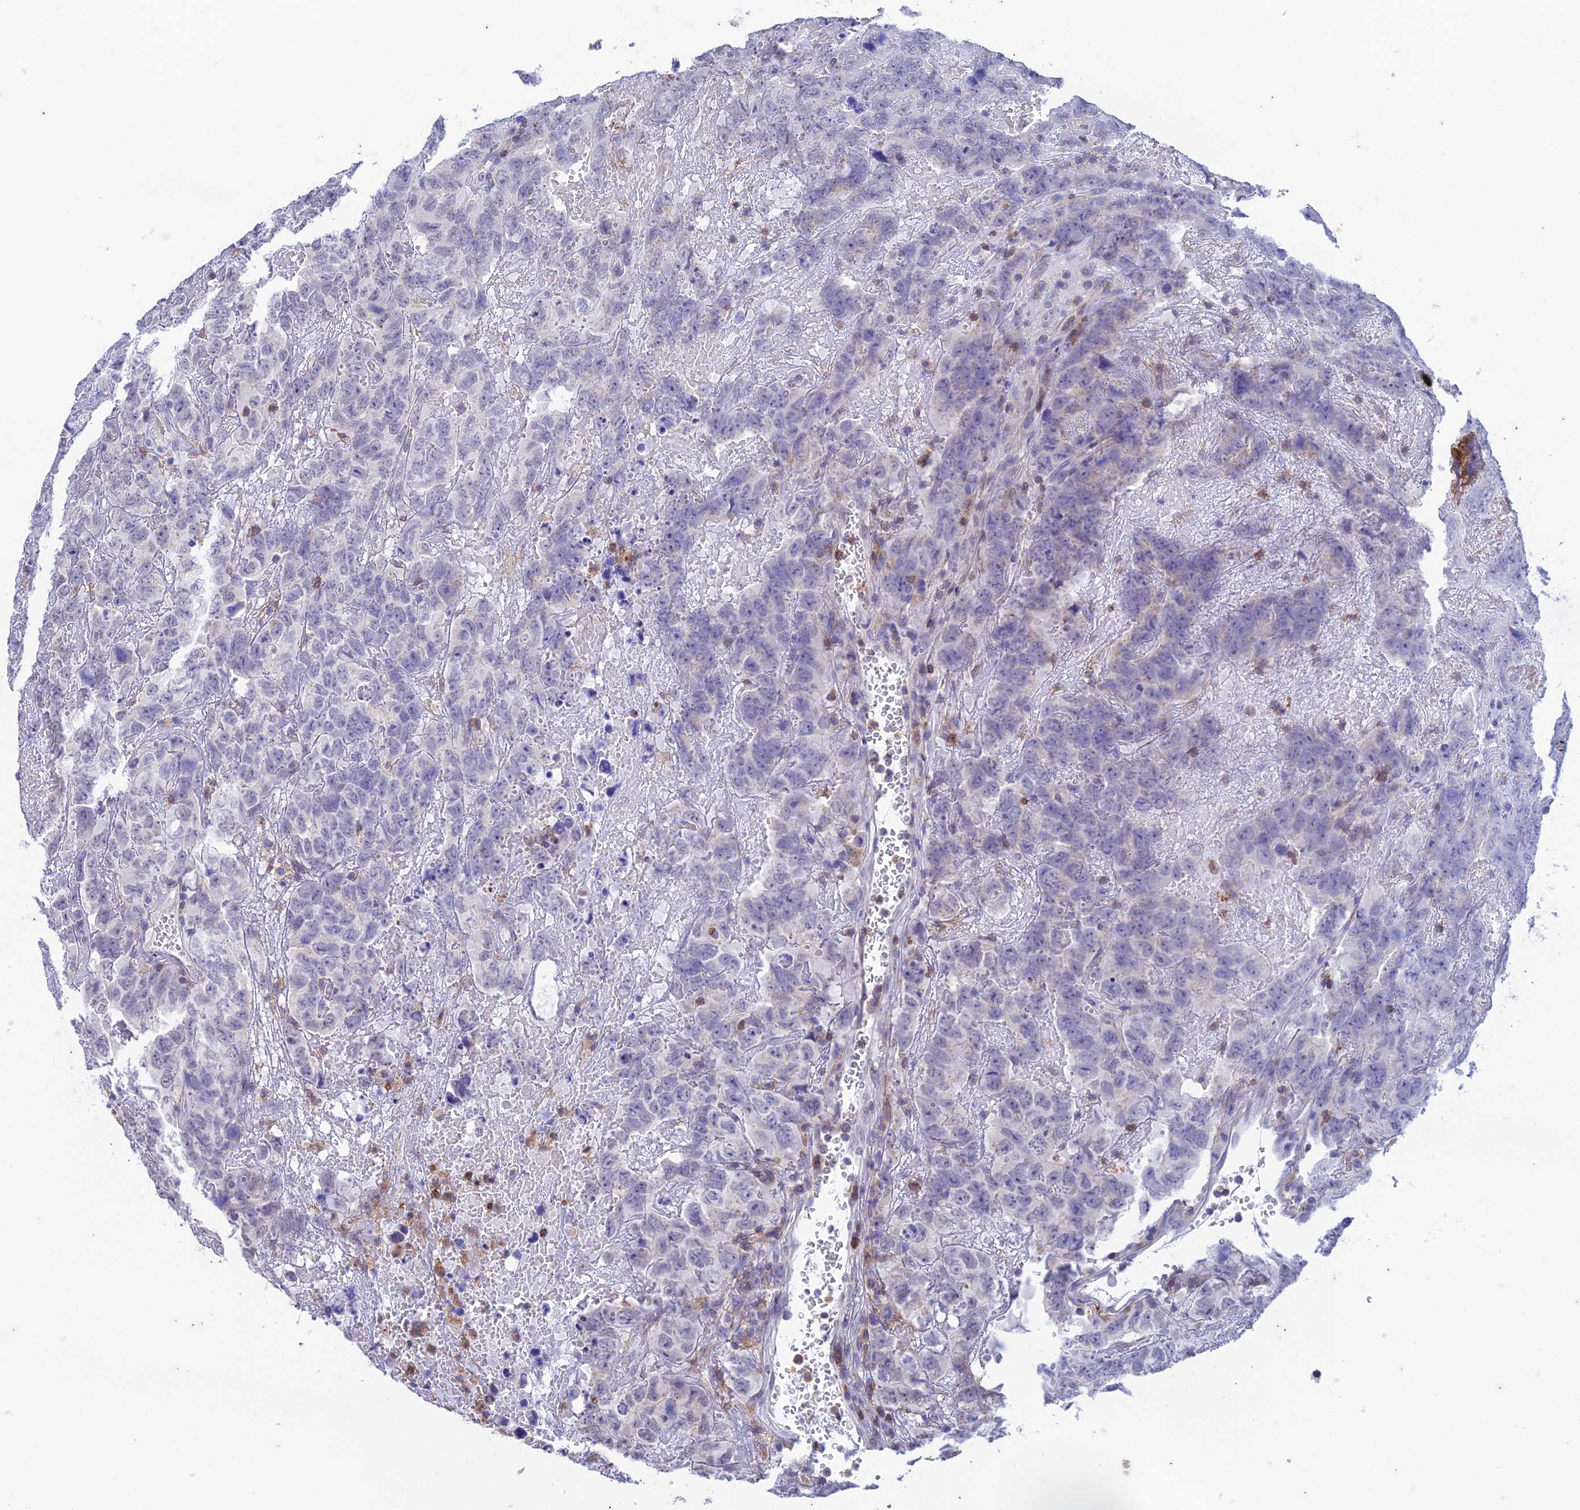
{"staining": {"intensity": "negative", "quantity": "none", "location": "none"}, "tissue": "testis cancer", "cell_type": "Tumor cells", "image_type": "cancer", "snomed": [{"axis": "morphology", "description": "Carcinoma, Embryonal, NOS"}, {"axis": "topography", "description": "Testis"}], "caption": "A micrograph of testis embryonal carcinoma stained for a protein displays no brown staining in tumor cells.", "gene": "FGF7", "patient": {"sex": "male", "age": 45}}